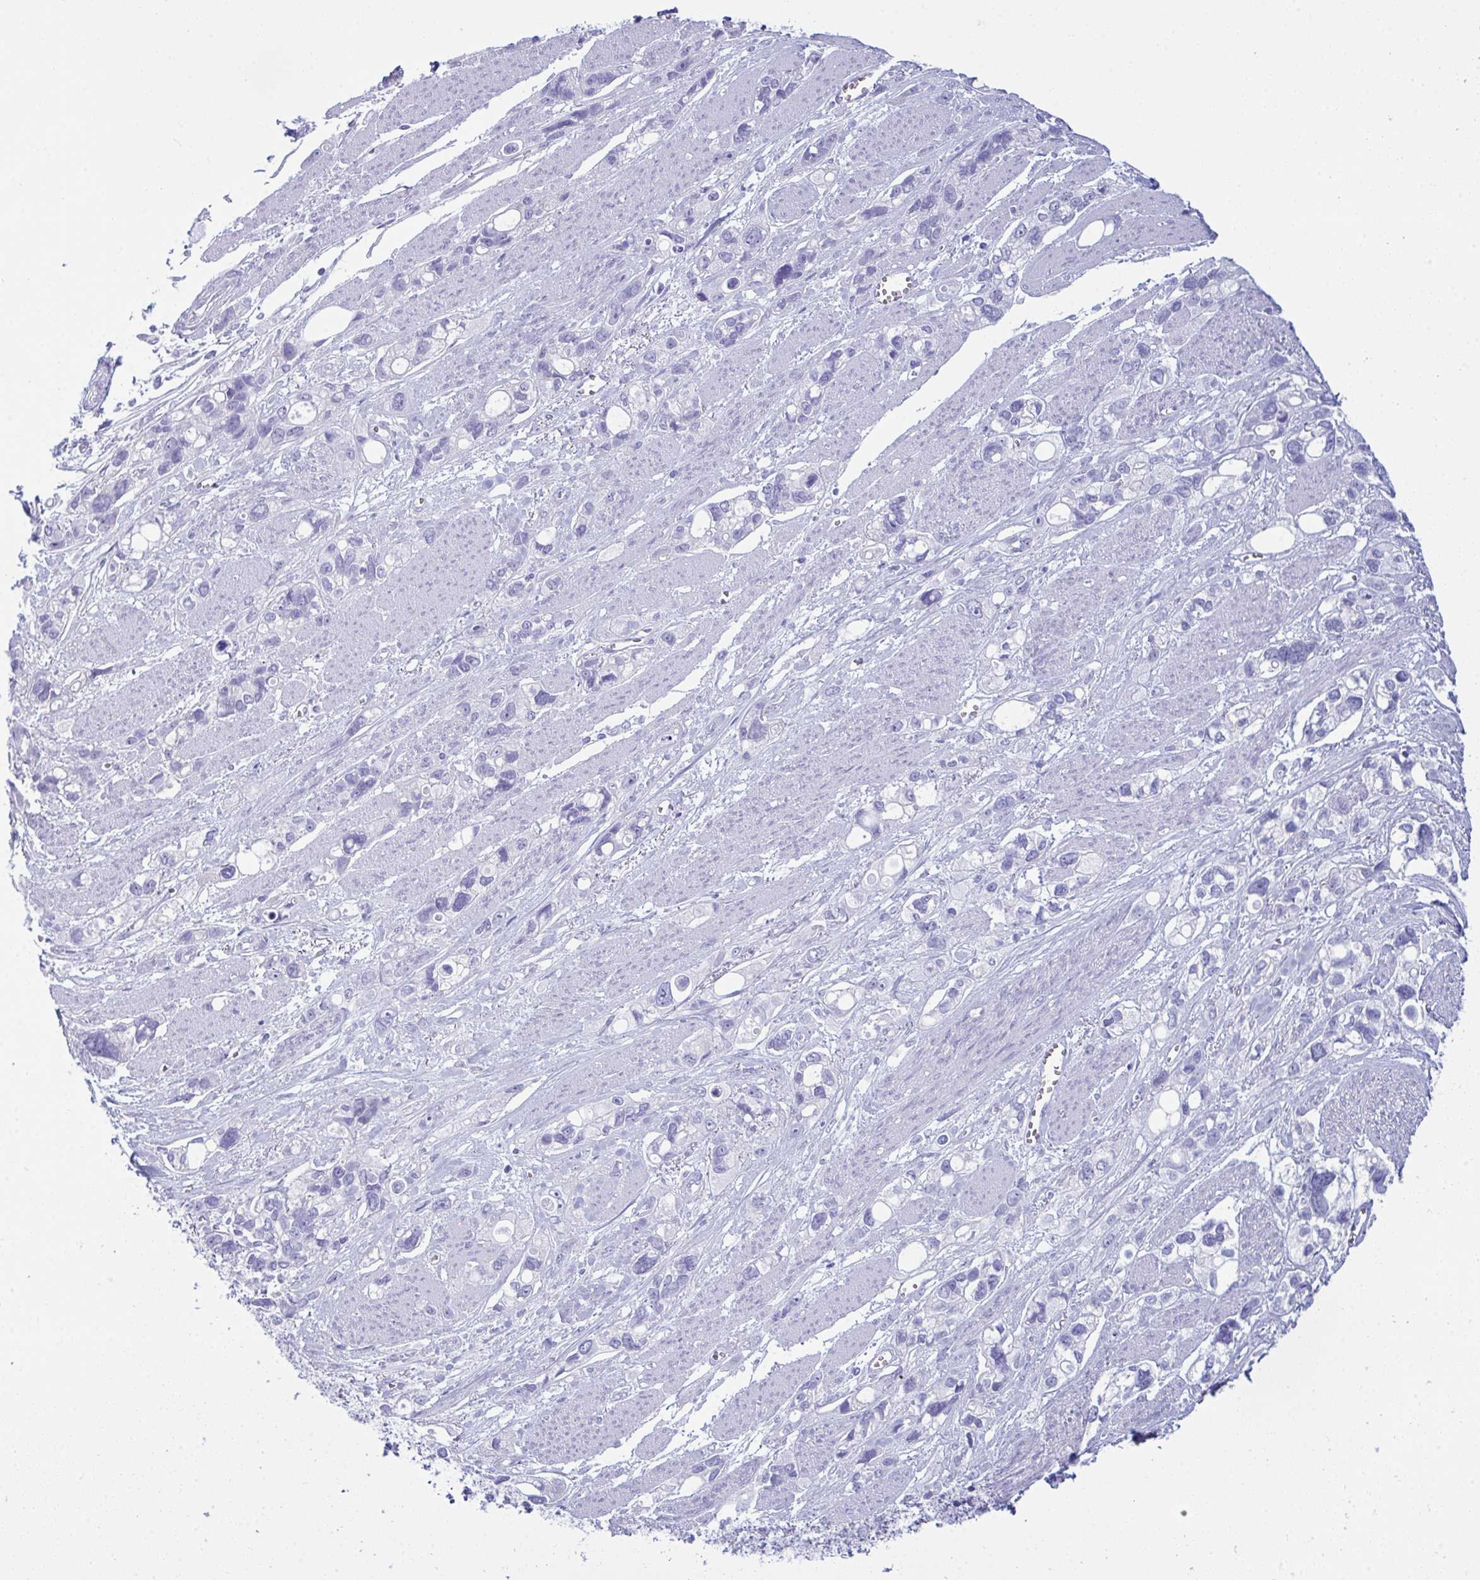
{"staining": {"intensity": "negative", "quantity": "none", "location": "none"}, "tissue": "stomach cancer", "cell_type": "Tumor cells", "image_type": "cancer", "snomed": [{"axis": "morphology", "description": "Adenocarcinoma, NOS"}, {"axis": "topography", "description": "Stomach, upper"}], "caption": "An image of human stomach cancer (adenocarcinoma) is negative for staining in tumor cells. (DAB (3,3'-diaminobenzidine) immunohistochemistry, high magnification).", "gene": "BBS1", "patient": {"sex": "female", "age": 81}}